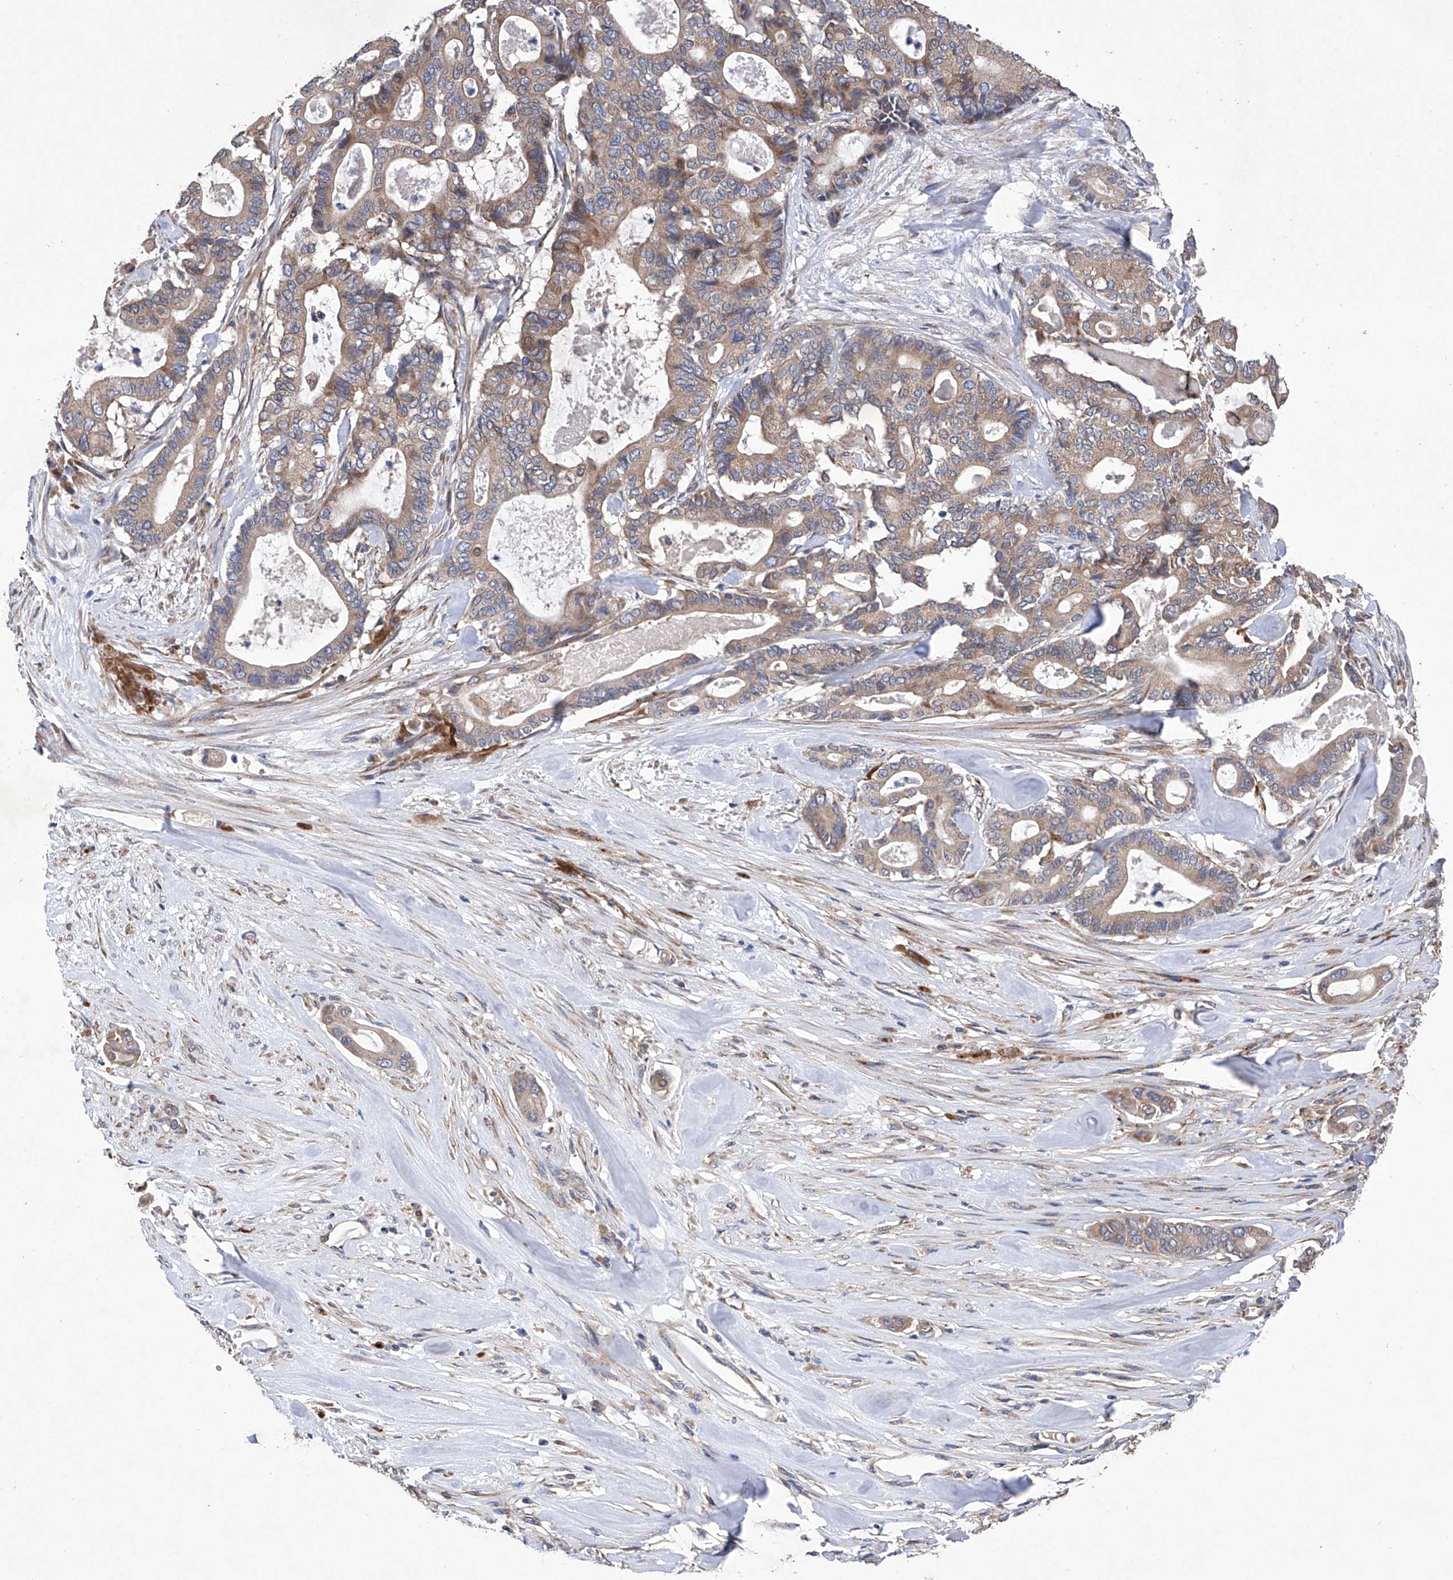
{"staining": {"intensity": "weak", "quantity": ">75%", "location": "cytoplasmic/membranous"}, "tissue": "pancreatic cancer", "cell_type": "Tumor cells", "image_type": "cancer", "snomed": [{"axis": "morphology", "description": "Adenocarcinoma, NOS"}, {"axis": "topography", "description": "Pancreas"}], "caption": "Adenocarcinoma (pancreatic) was stained to show a protein in brown. There is low levels of weak cytoplasmic/membranous staining in approximately >75% of tumor cells. Immunohistochemistry stains the protein in brown and the nuclei are stained blue.", "gene": "EFCAB2", "patient": {"sex": "male", "age": 63}}